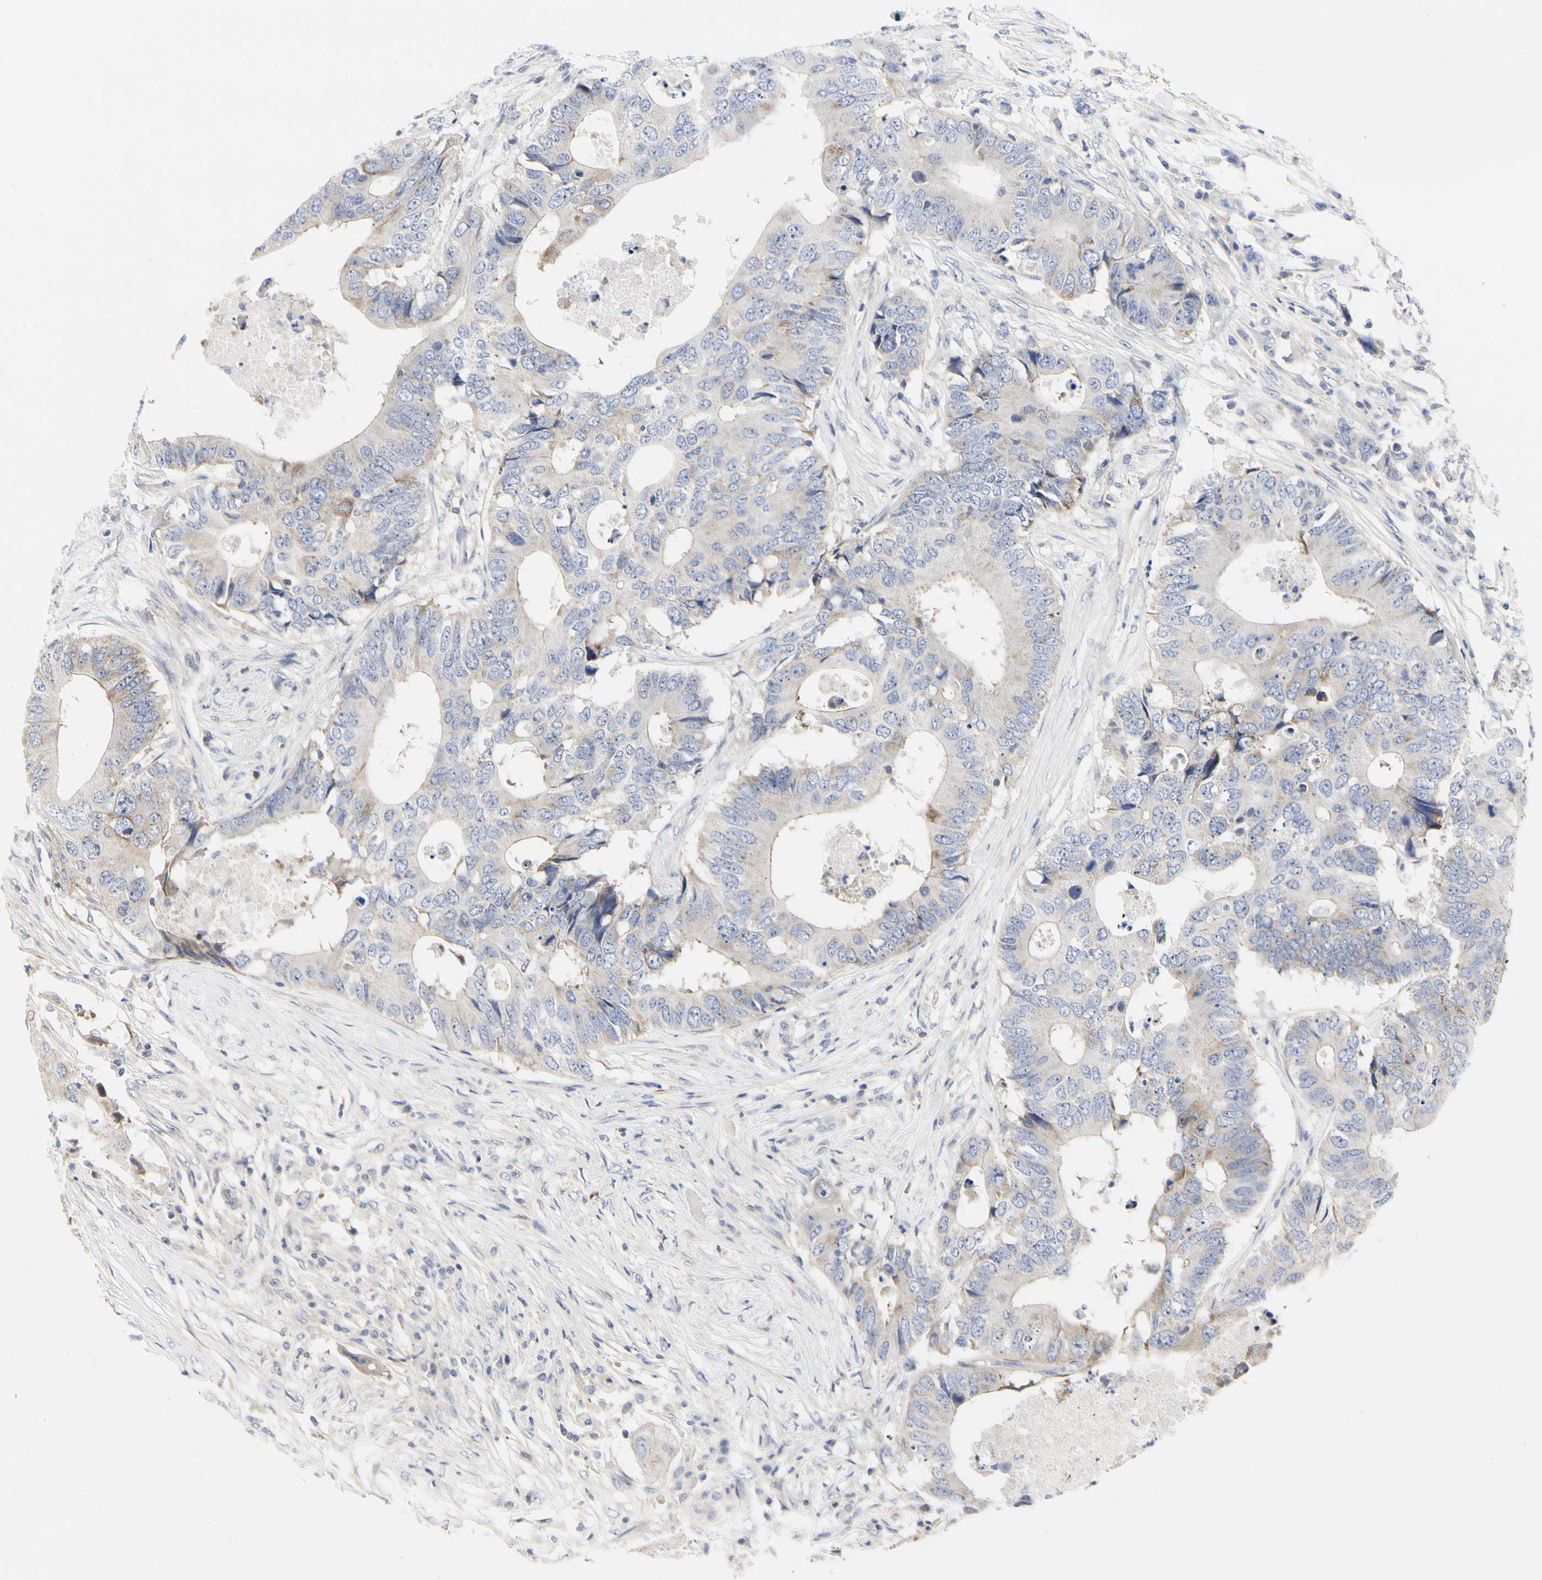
{"staining": {"intensity": "weak", "quantity": "<25%", "location": "cytoplasmic/membranous"}, "tissue": "colorectal cancer", "cell_type": "Tumor cells", "image_type": "cancer", "snomed": [{"axis": "morphology", "description": "Adenocarcinoma, NOS"}, {"axis": "topography", "description": "Colon"}], "caption": "Immunohistochemistry histopathology image of colorectal cancer stained for a protein (brown), which displays no expression in tumor cells.", "gene": "SHANK2", "patient": {"sex": "male", "age": 71}}